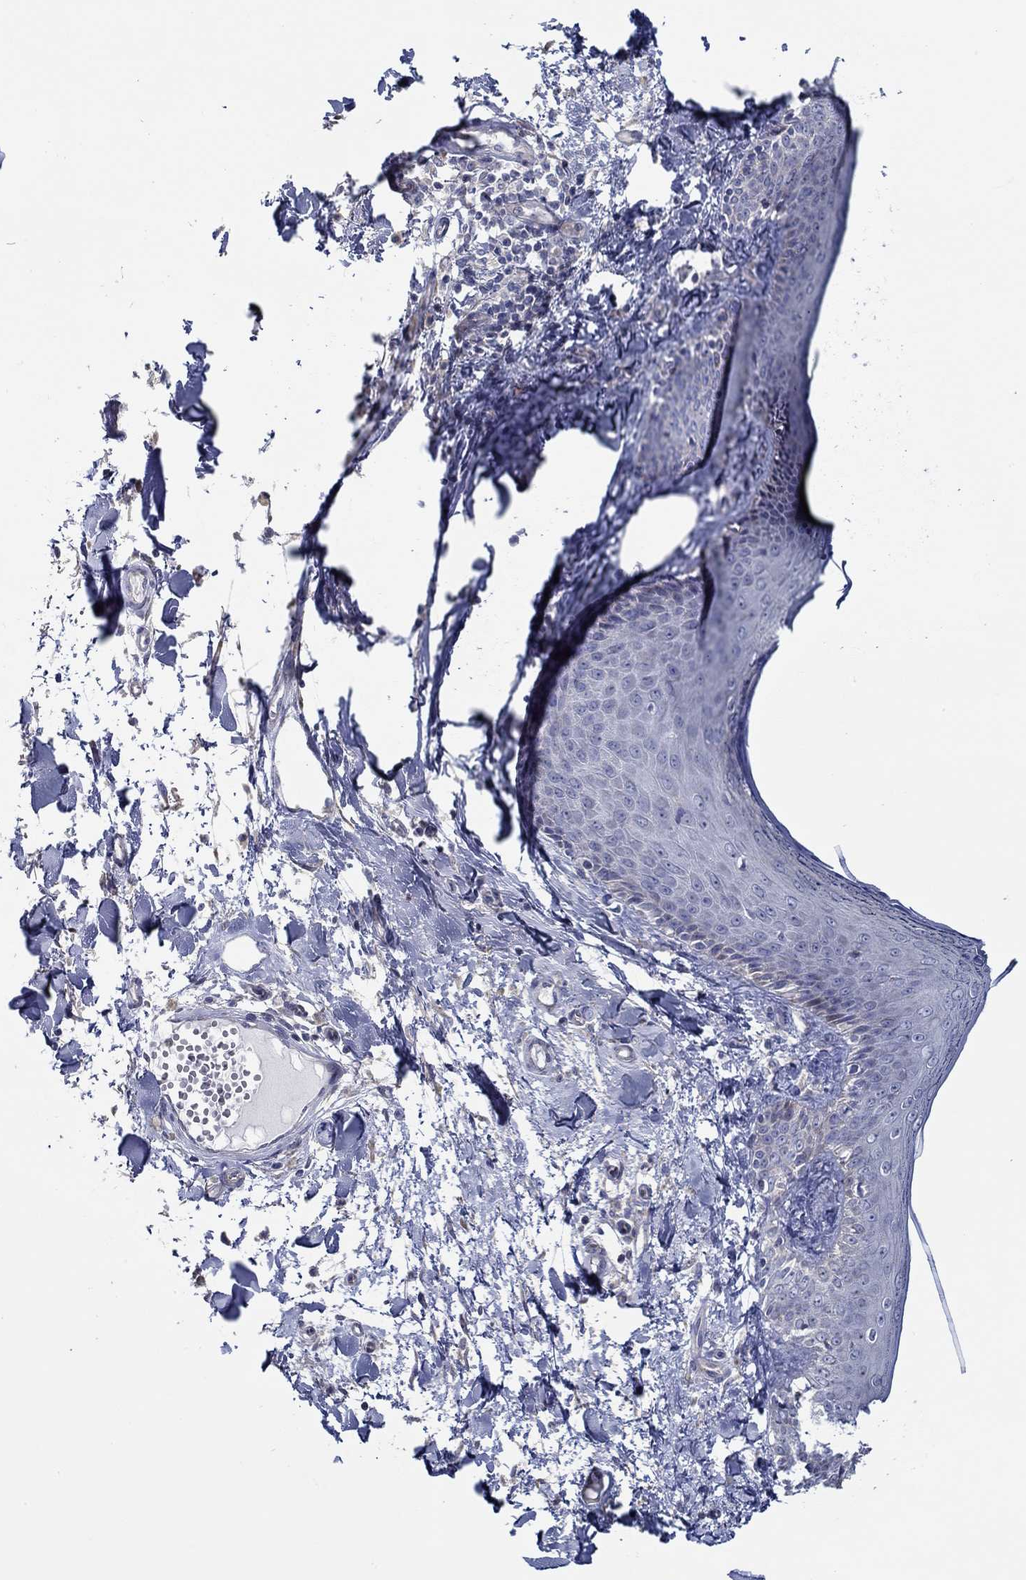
{"staining": {"intensity": "negative", "quantity": "none", "location": "none"}, "tissue": "skin", "cell_type": "Fibroblasts", "image_type": "normal", "snomed": [{"axis": "morphology", "description": "Normal tissue, NOS"}, {"axis": "topography", "description": "Skin"}], "caption": "Immunohistochemistry image of normal skin: human skin stained with DAB (3,3'-diaminobenzidine) displays no significant protein expression in fibroblasts.", "gene": "CFAP61", "patient": {"sex": "male", "age": 76}}